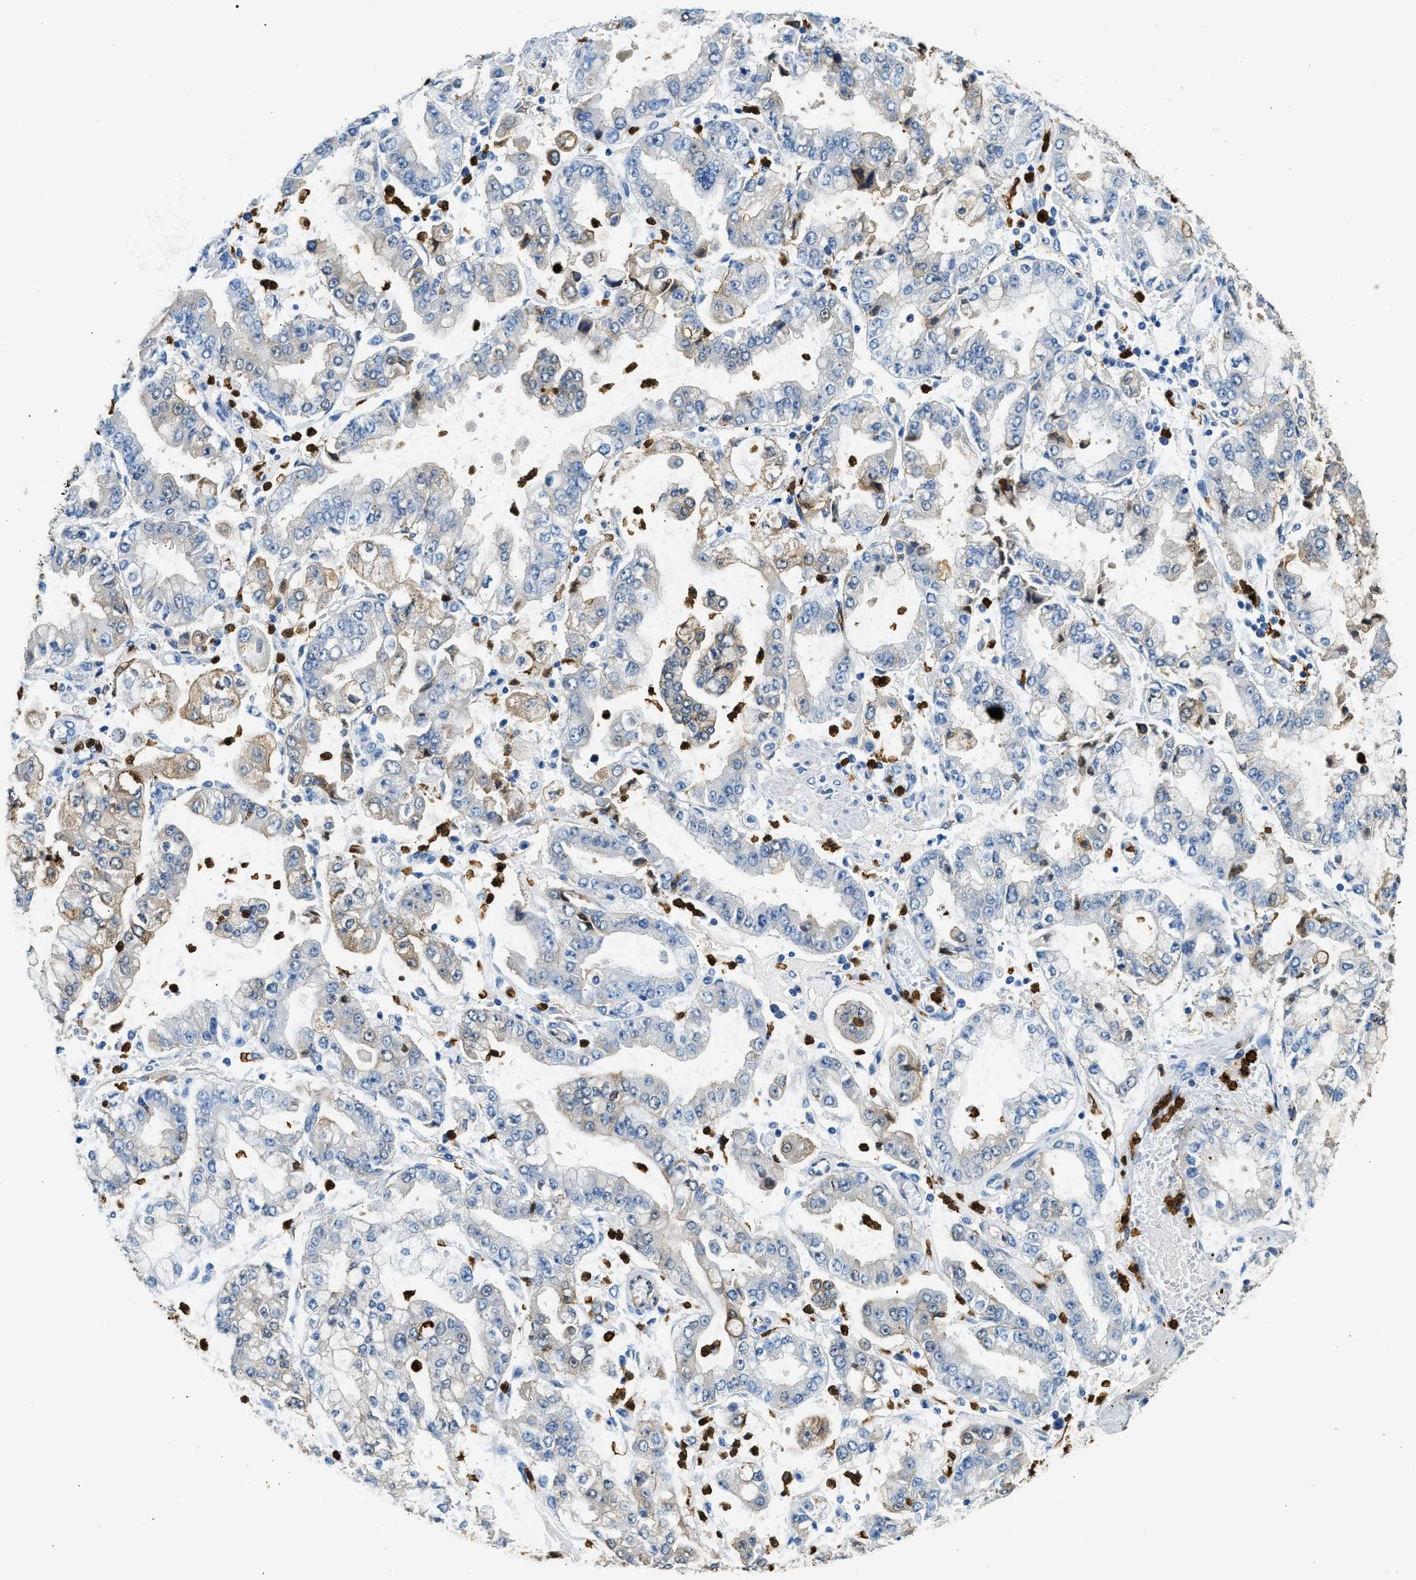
{"staining": {"intensity": "weak", "quantity": "<25%", "location": "cytoplasmic/membranous"}, "tissue": "stomach cancer", "cell_type": "Tumor cells", "image_type": "cancer", "snomed": [{"axis": "morphology", "description": "Adenocarcinoma, NOS"}, {"axis": "topography", "description": "Stomach"}], "caption": "The micrograph shows no significant positivity in tumor cells of stomach cancer (adenocarcinoma). (Brightfield microscopy of DAB immunohistochemistry at high magnification).", "gene": "ANXA3", "patient": {"sex": "male", "age": 76}}